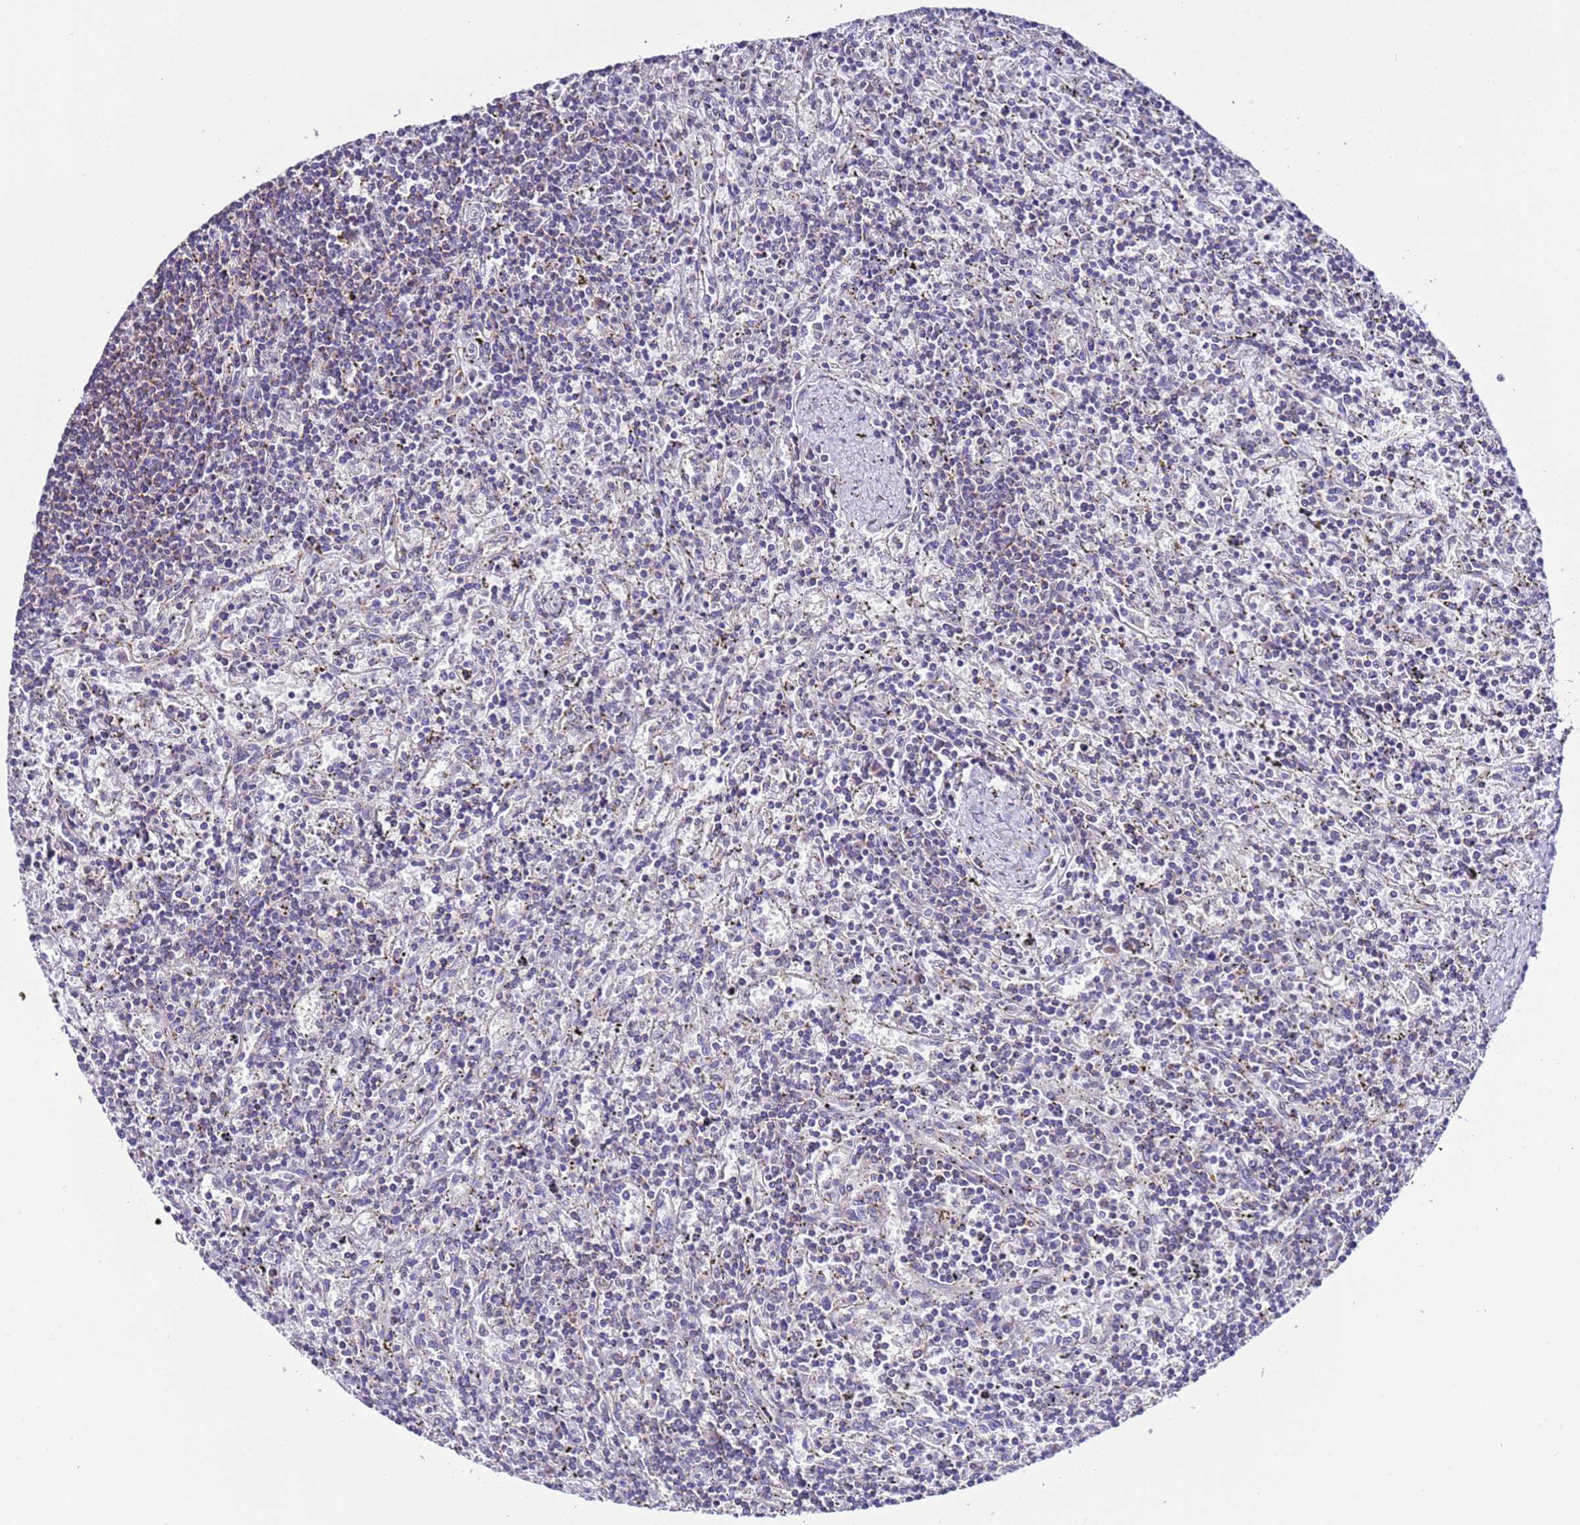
{"staining": {"intensity": "negative", "quantity": "none", "location": "none"}, "tissue": "lymphoma", "cell_type": "Tumor cells", "image_type": "cancer", "snomed": [{"axis": "morphology", "description": "Malignant lymphoma, non-Hodgkin's type, Low grade"}, {"axis": "topography", "description": "Spleen"}], "caption": "Immunohistochemistry photomicrograph of human malignant lymphoma, non-Hodgkin's type (low-grade) stained for a protein (brown), which displays no positivity in tumor cells. (DAB (3,3'-diaminobenzidine) IHC, high magnification).", "gene": "AHI1", "patient": {"sex": "male", "age": 76}}